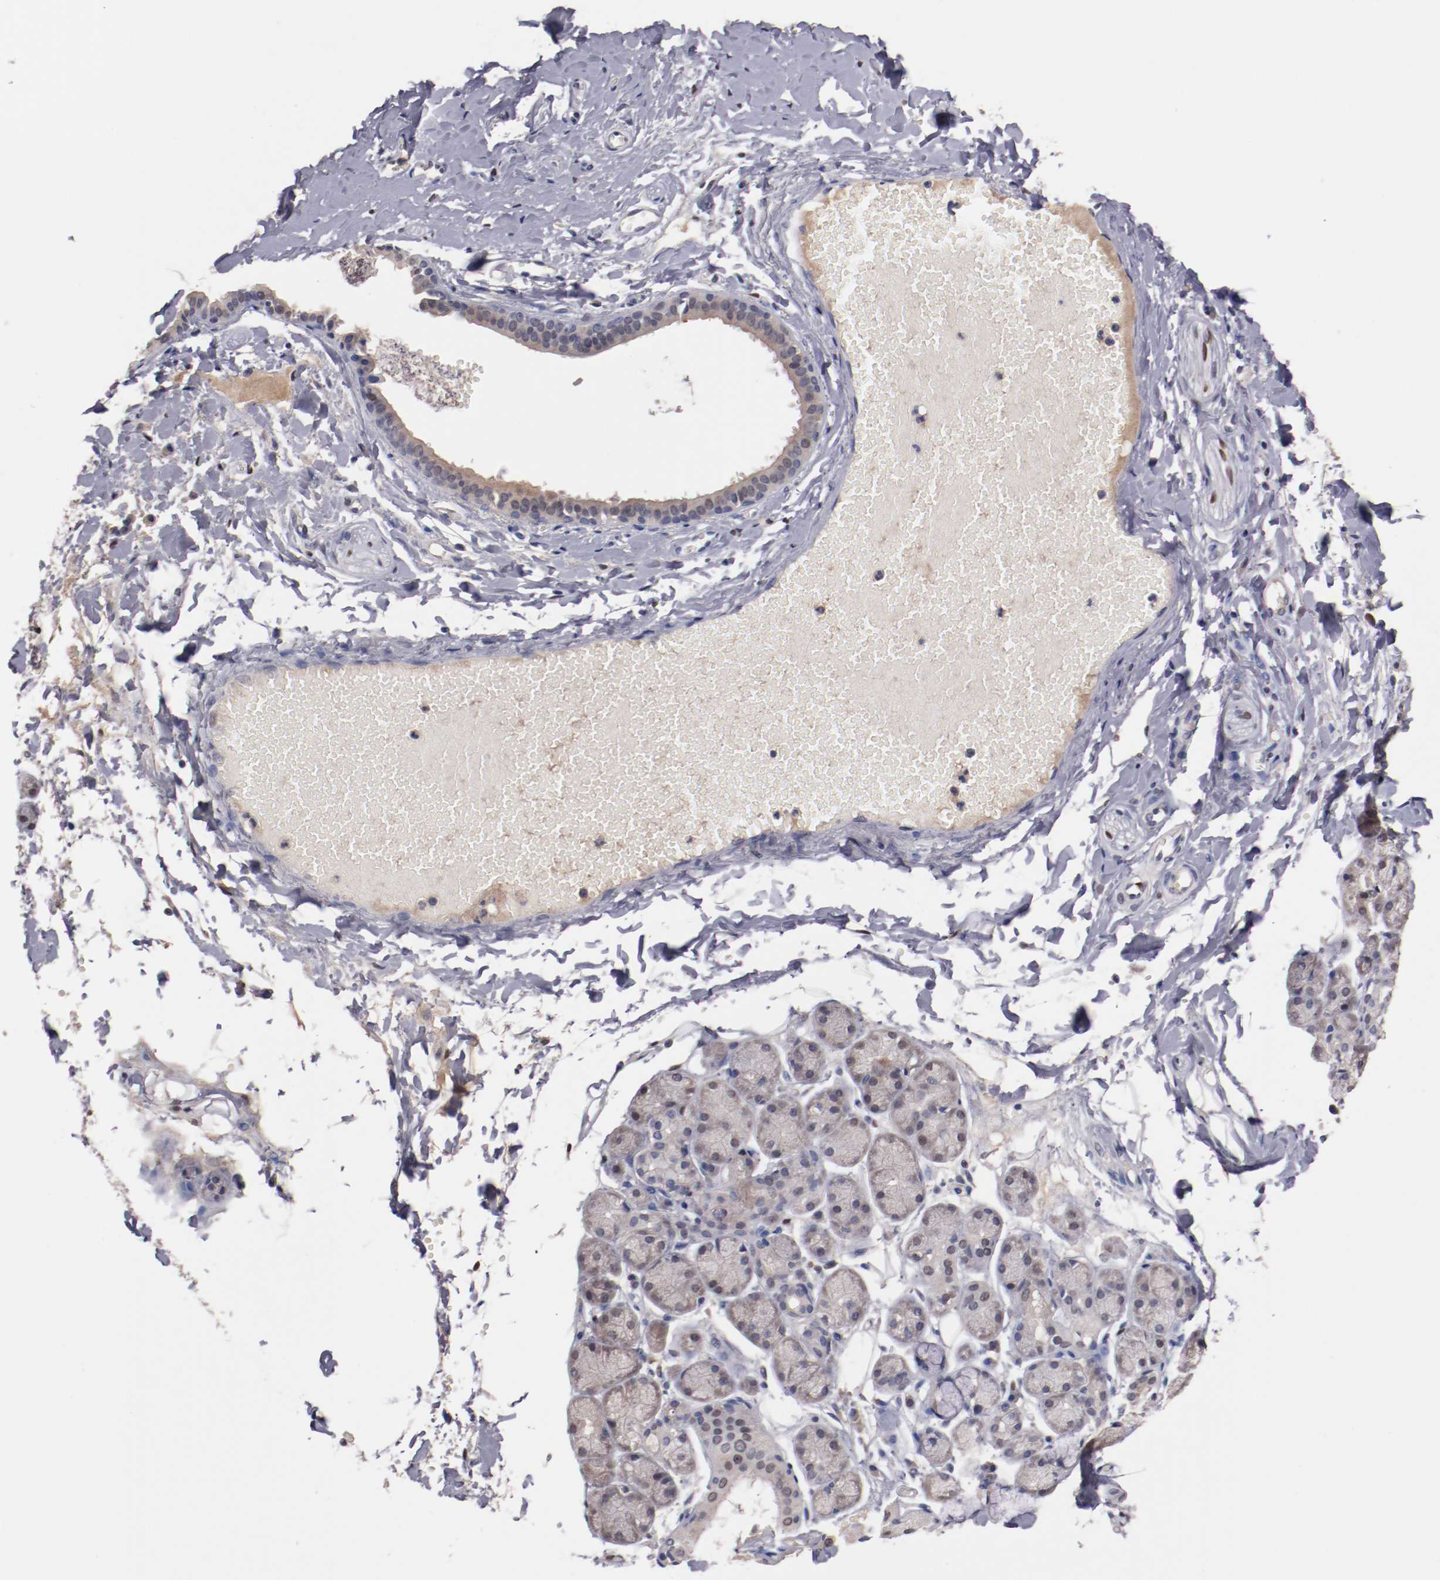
{"staining": {"intensity": "weak", "quantity": "<25%", "location": "cytoplasmic/membranous,nuclear"}, "tissue": "salivary gland", "cell_type": "Glandular cells", "image_type": "normal", "snomed": [{"axis": "morphology", "description": "Normal tissue, NOS"}, {"axis": "topography", "description": "Skeletal muscle"}, {"axis": "topography", "description": "Oral tissue"}, {"axis": "topography", "description": "Salivary gland"}, {"axis": "topography", "description": "Peripheral nerve tissue"}], "caption": "DAB immunohistochemical staining of benign salivary gland exhibits no significant positivity in glandular cells.", "gene": "FAM81A", "patient": {"sex": "male", "age": 54}}